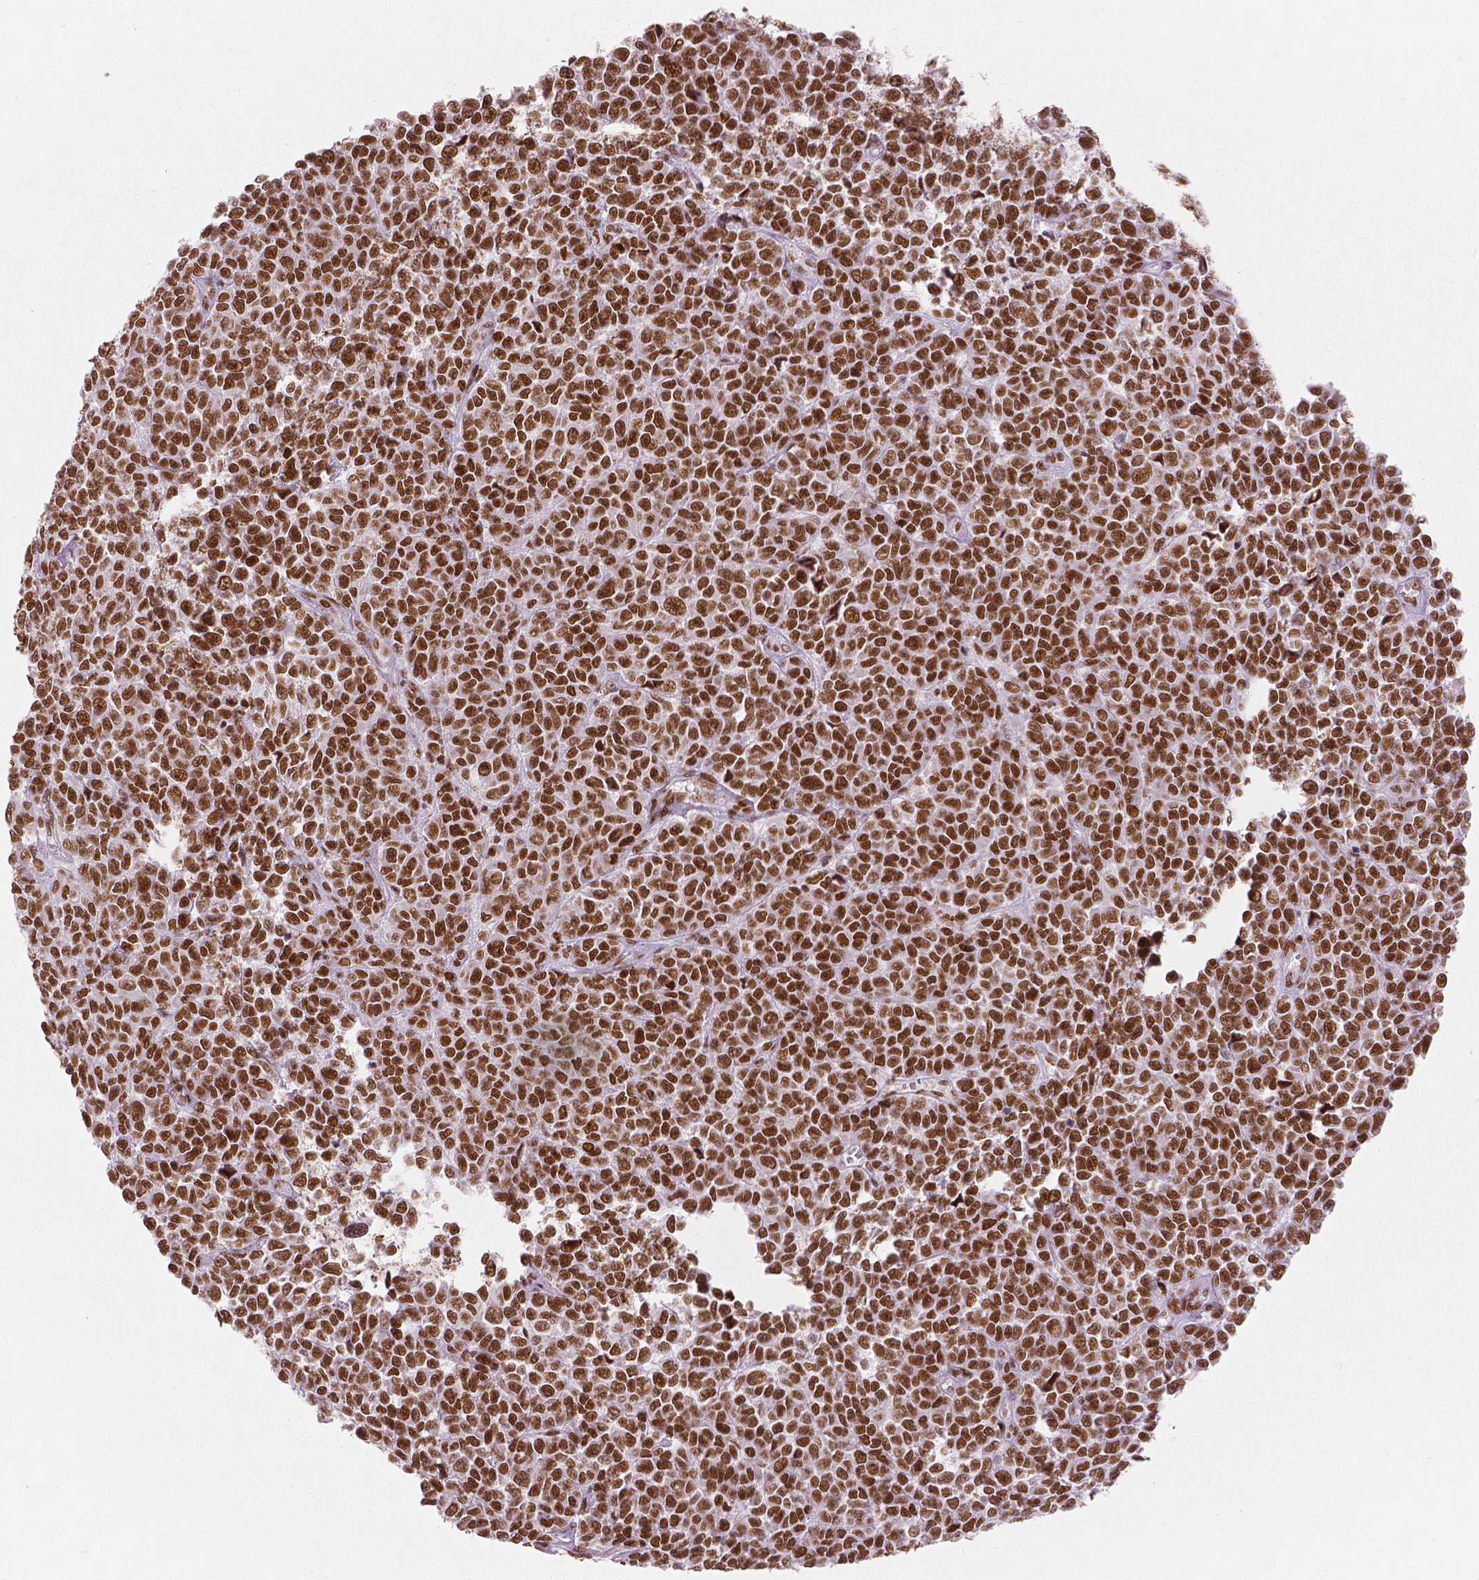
{"staining": {"intensity": "strong", "quantity": ">75%", "location": "nuclear"}, "tissue": "melanoma", "cell_type": "Tumor cells", "image_type": "cancer", "snomed": [{"axis": "morphology", "description": "Malignant melanoma, NOS"}, {"axis": "topography", "description": "Skin"}], "caption": "Immunohistochemistry (IHC) (DAB (3,3'-diaminobenzidine)) staining of human melanoma displays strong nuclear protein positivity in about >75% of tumor cells. The staining was performed using DAB to visualize the protein expression in brown, while the nuclei were stained in blue with hematoxylin (Magnification: 20x).", "gene": "BRD4", "patient": {"sex": "female", "age": 95}}